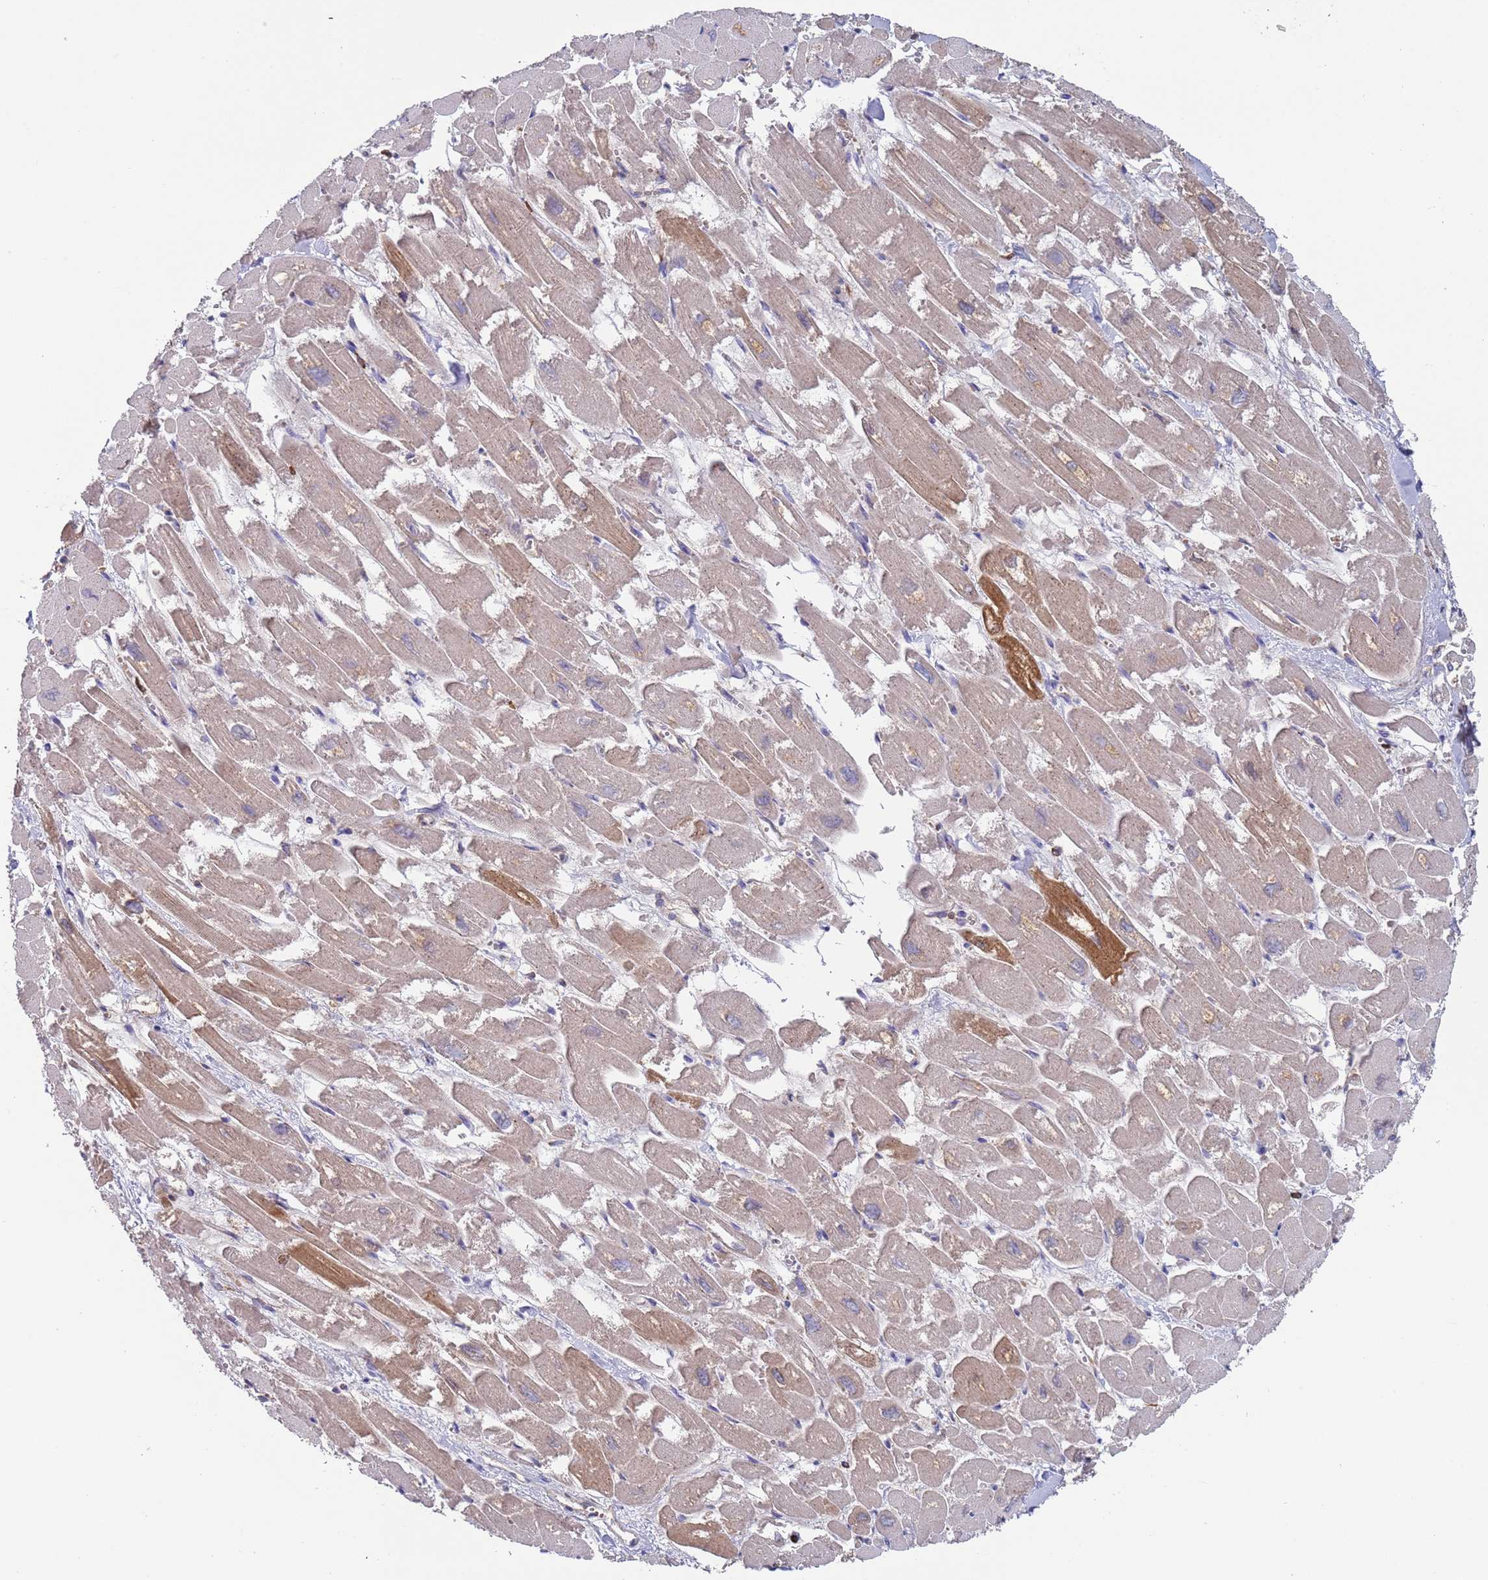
{"staining": {"intensity": "weak", "quantity": "25%-75%", "location": "cytoplasmic/membranous"}, "tissue": "heart muscle", "cell_type": "Cardiomyocytes", "image_type": "normal", "snomed": [{"axis": "morphology", "description": "Normal tissue, NOS"}, {"axis": "topography", "description": "Heart"}], "caption": "Immunohistochemical staining of normal heart muscle demonstrates weak cytoplasmic/membranous protein staining in about 25%-75% of cardiomyocytes. The staining was performed using DAB to visualize the protein expression in brown, while the nuclei were stained in blue with hematoxylin (Magnification: 20x).", "gene": "MALRD1", "patient": {"sex": "male", "age": 54}}